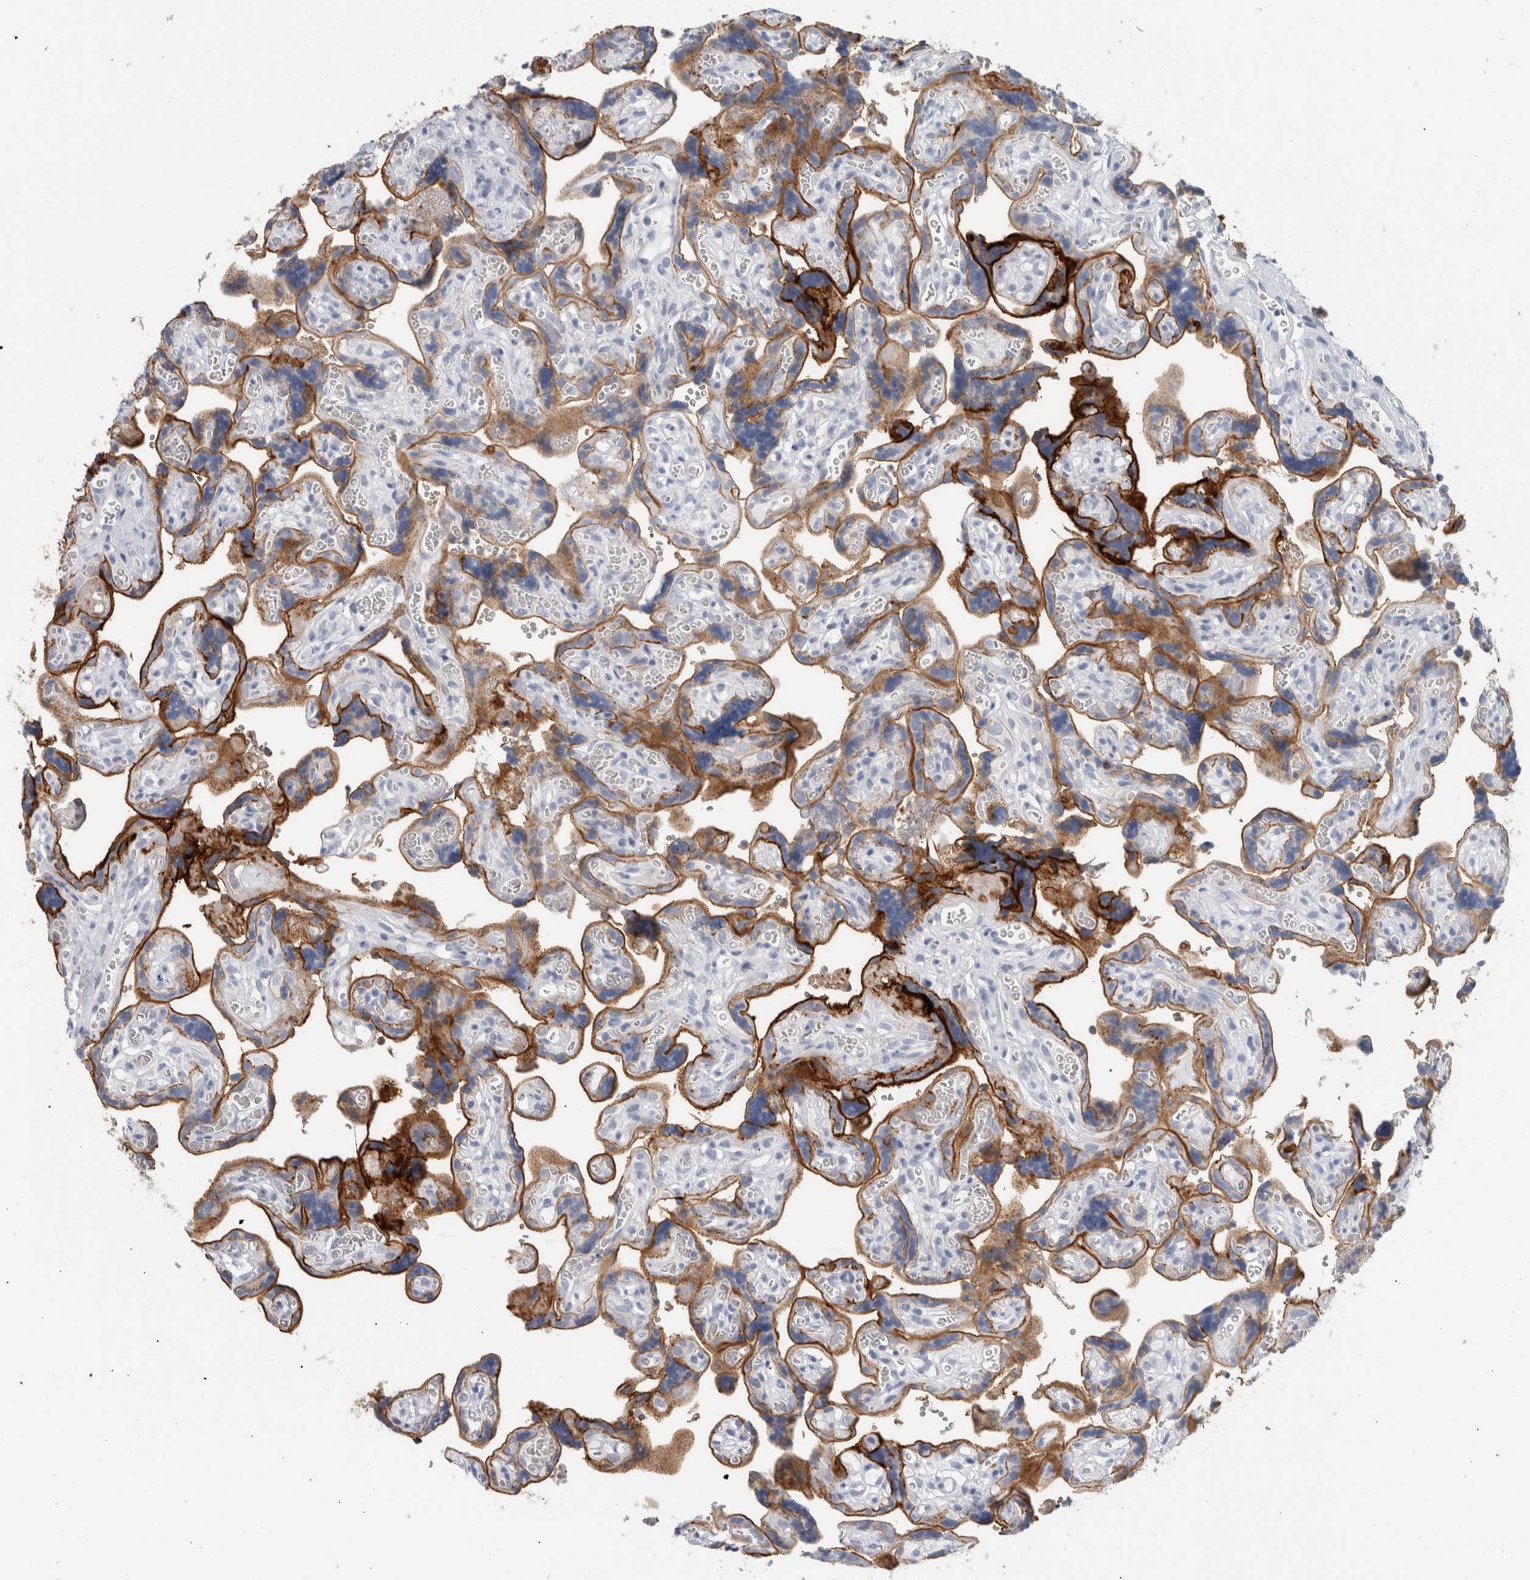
{"staining": {"intensity": "strong", "quantity": "25%-75%", "location": "cytoplasmic/membranous"}, "tissue": "placenta", "cell_type": "Trophoblastic cells", "image_type": "normal", "snomed": [{"axis": "morphology", "description": "Normal tissue, NOS"}, {"axis": "topography", "description": "Placenta"}], "caption": "Placenta stained with immunohistochemistry (IHC) exhibits strong cytoplasmic/membranous positivity in about 25%-75% of trophoblastic cells. (IHC, brightfield microscopy, high magnification).", "gene": "CD55", "patient": {"sex": "female", "age": 30}}